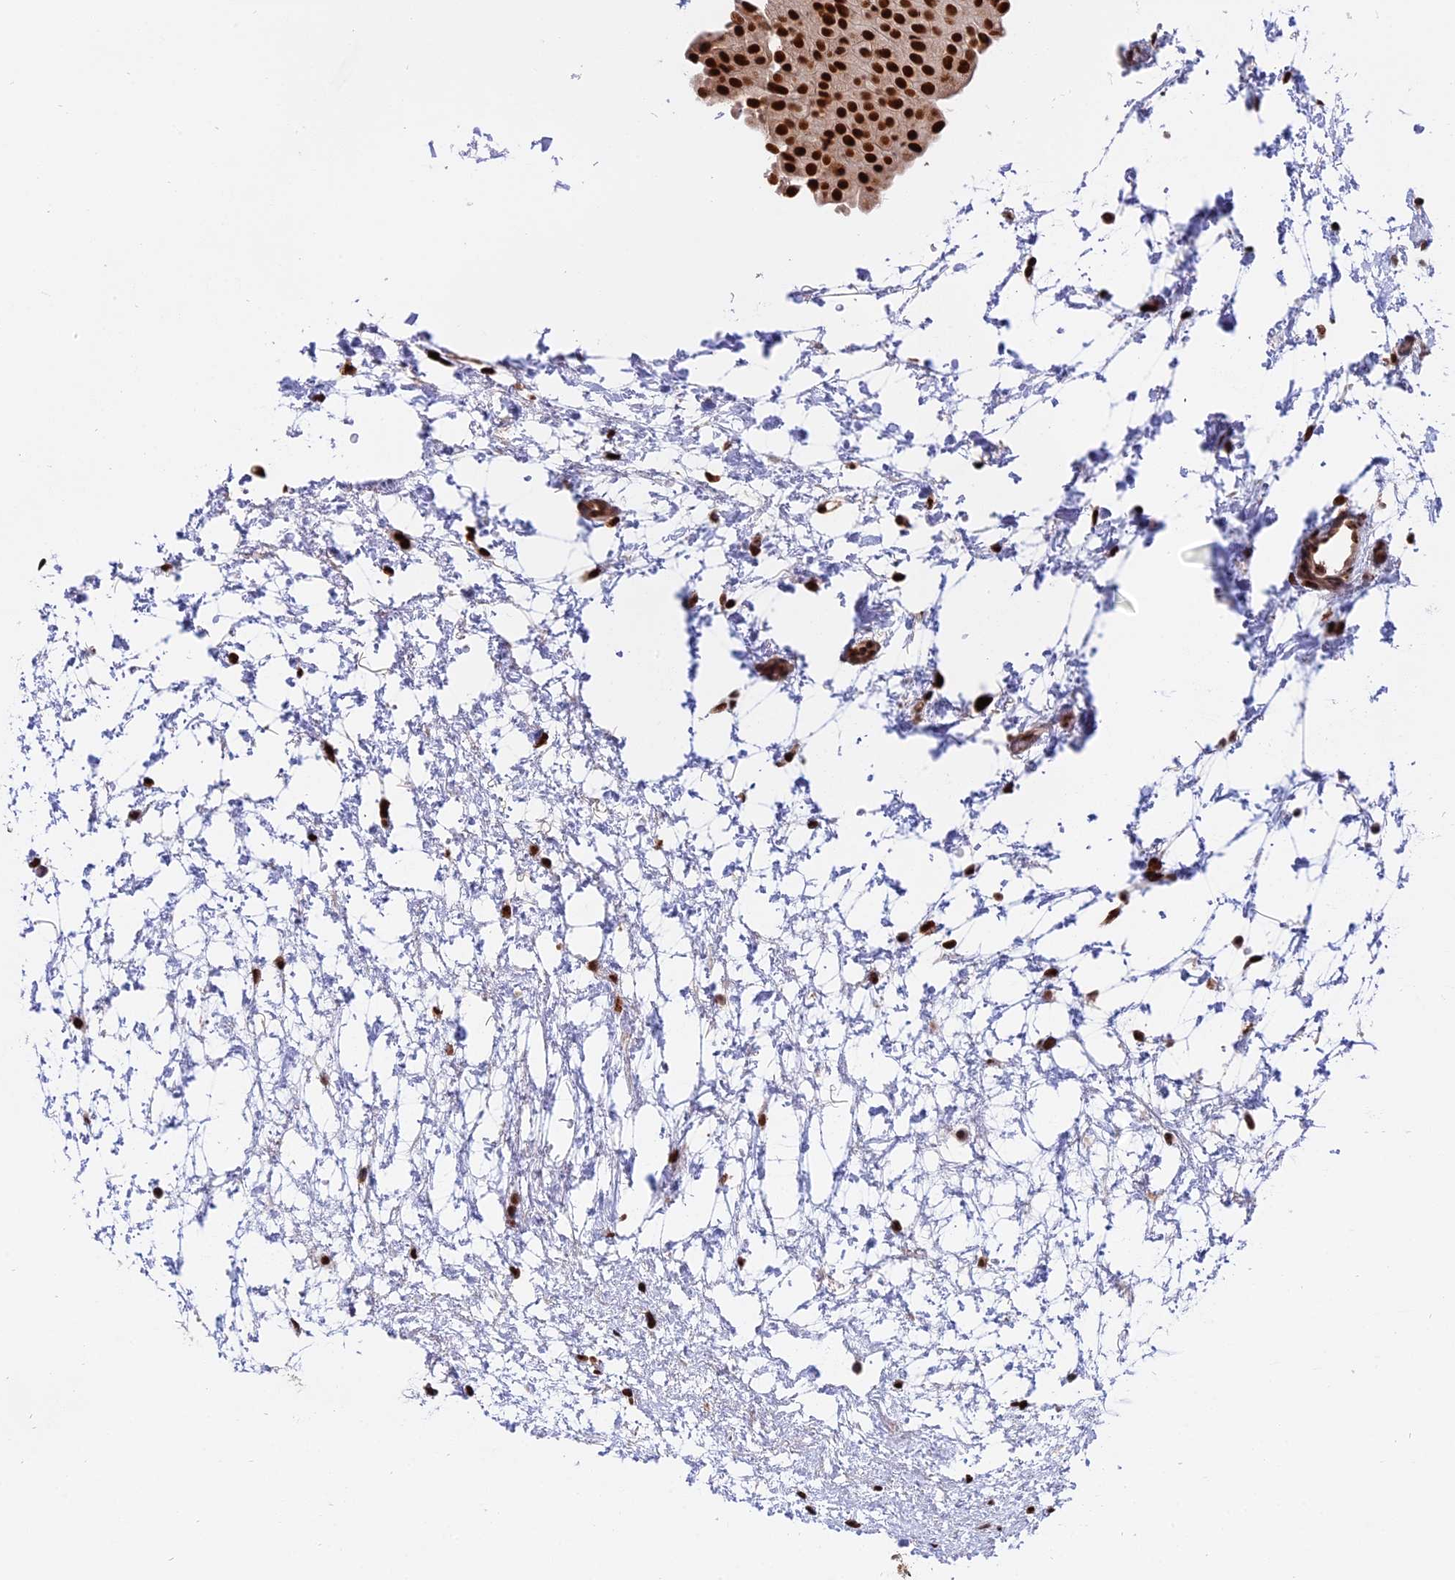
{"staining": {"intensity": "strong", "quantity": ">75%", "location": "nuclear"}, "tissue": "urinary bladder", "cell_type": "Urothelial cells", "image_type": "normal", "snomed": [{"axis": "morphology", "description": "Normal tissue, NOS"}, {"axis": "topography", "description": "Urinary bladder"}], "caption": "DAB (3,3'-diaminobenzidine) immunohistochemical staining of normal urinary bladder exhibits strong nuclear protein expression in about >75% of urothelial cells.", "gene": "RAMACL", "patient": {"sex": "male", "age": 46}}